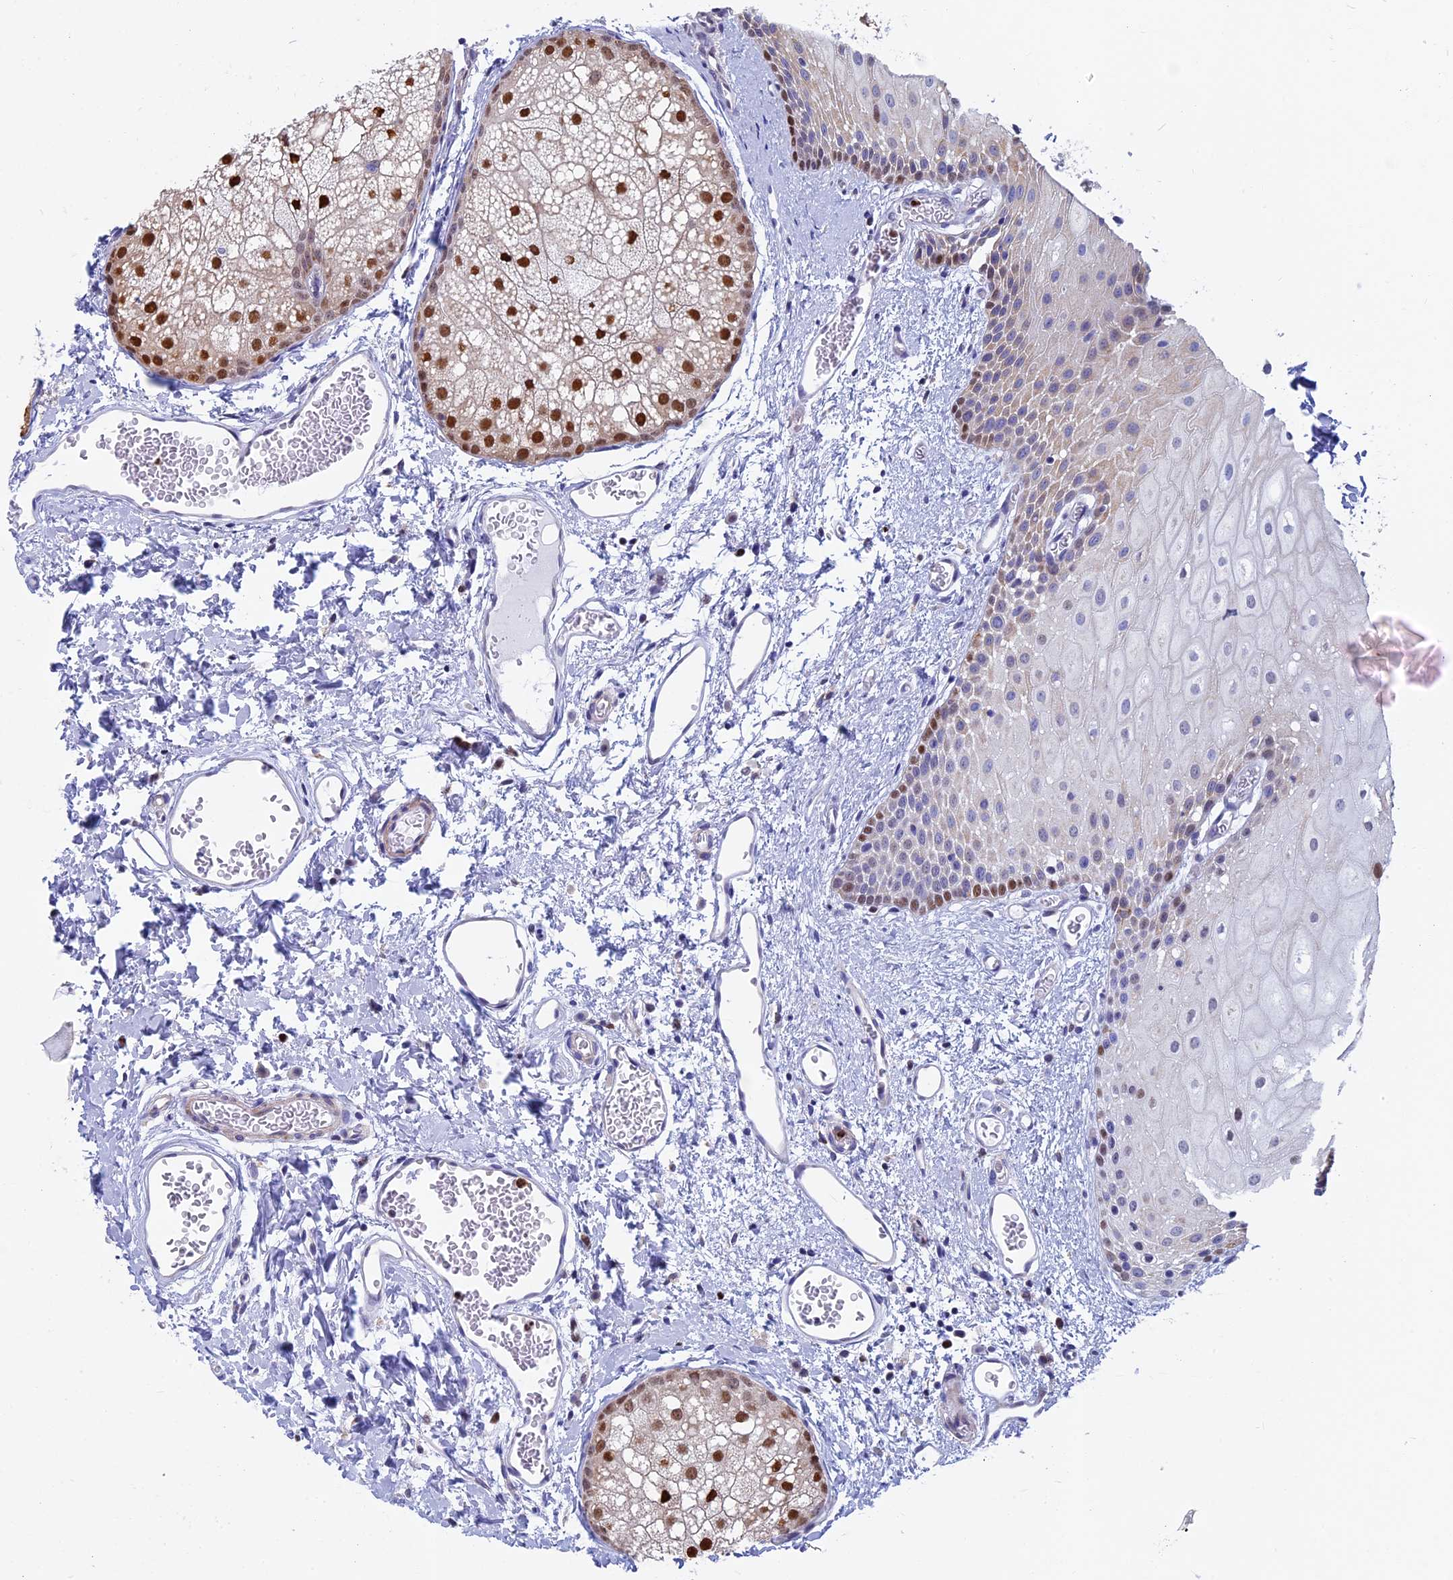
{"staining": {"intensity": "moderate", "quantity": "<25%", "location": "nuclear"}, "tissue": "oral mucosa", "cell_type": "Squamous epithelial cells", "image_type": "normal", "snomed": [{"axis": "morphology", "description": "Normal tissue, NOS"}, {"axis": "morphology", "description": "Squamous cell carcinoma, NOS"}, {"axis": "topography", "description": "Oral tissue"}, {"axis": "topography", "description": "Head-Neck"}], "caption": "An immunohistochemistry (IHC) photomicrograph of unremarkable tissue is shown. Protein staining in brown shows moderate nuclear positivity in oral mucosa within squamous epithelial cells.", "gene": "ACSS1", "patient": {"sex": "female", "age": 70}}